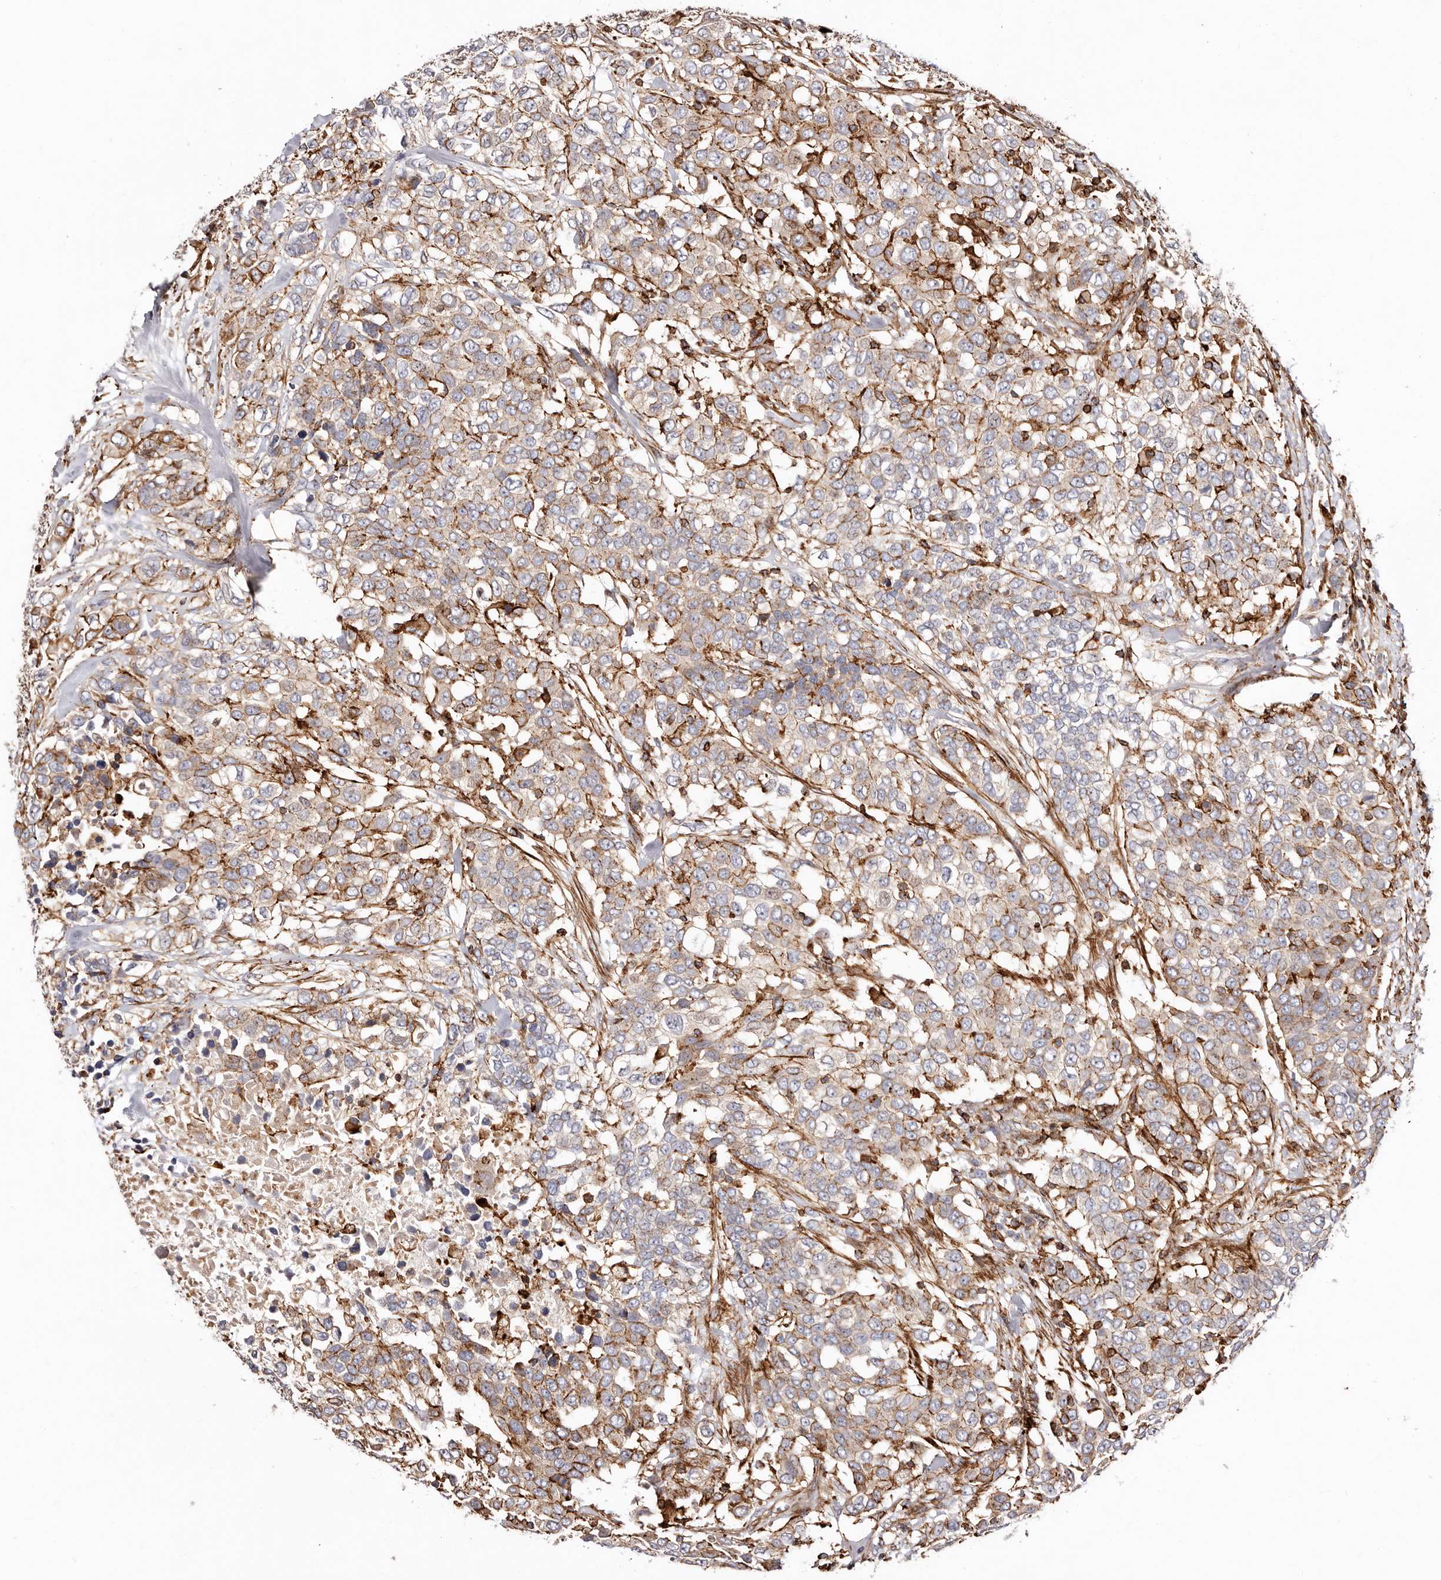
{"staining": {"intensity": "moderate", "quantity": "25%-75%", "location": "cytoplasmic/membranous"}, "tissue": "urothelial cancer", "cell_type": "Tumor cells", "image_type": "cancer", "snomed": [{"axis": "morphology", "description": "Urothelial carcinoma, High grade"}, {"axis": "topography", "description": "Urinary bladder"}], "caption": "Urothelial cancer tissue exhibits moderate cytoplasmic/membranous expression in about 25%-75% of tumor cells", "gene": "PTPN22", "patient": {"sex": "female", "age": 80}}